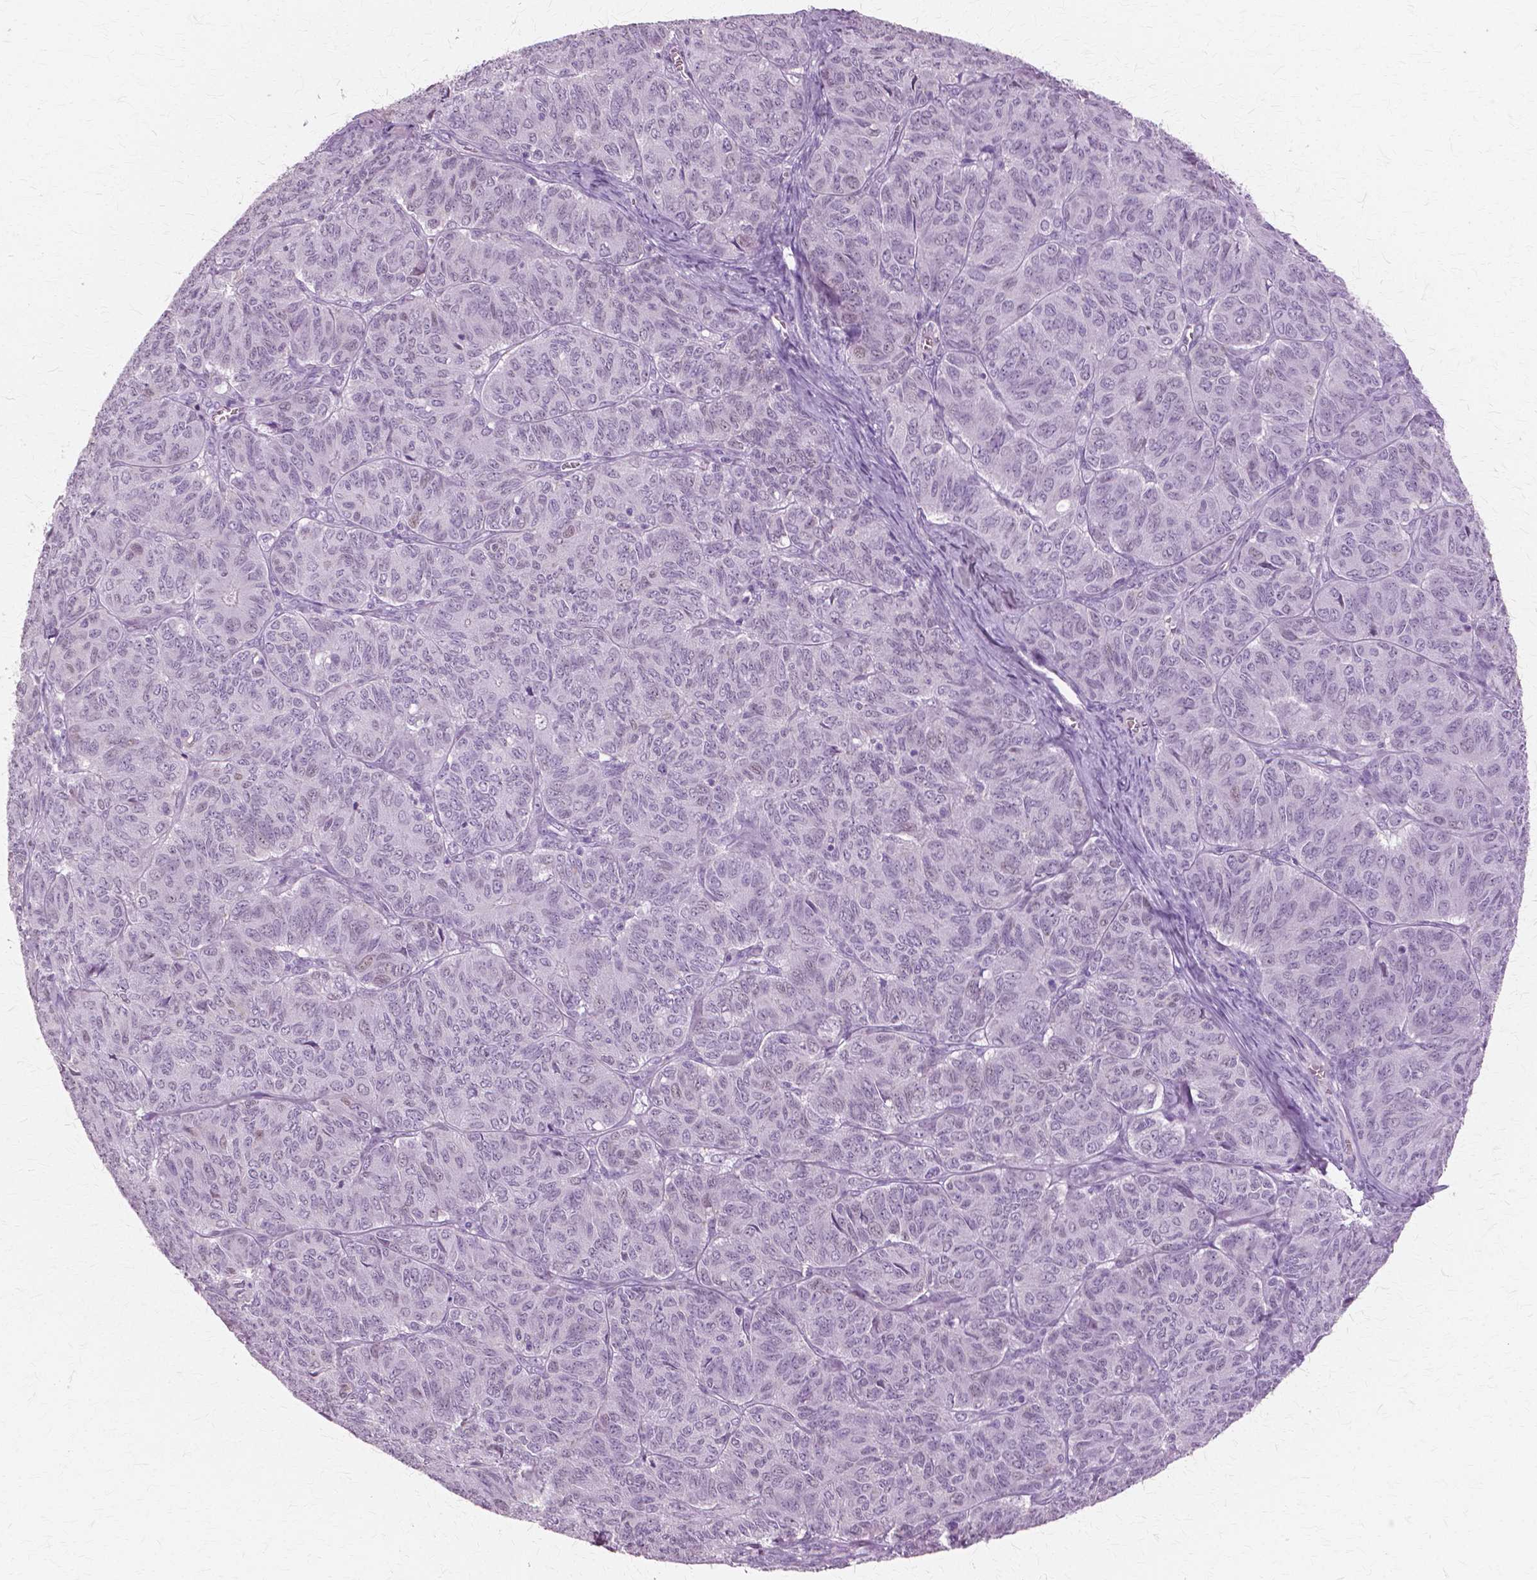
{"staining": {"intensity": "negative", "quantity": "none", "location": "none"}, "tissue": "ovarian cancer", "cell_type": "Tumor cells", "image_type": "cancer", "snomed": [{"axis": "morphology", "description": "Carcinoma, endometroid"}, {"axis": "topography", "description": "Ovary"}], "caption": "An immunohistochemistry (IHC) photomicrograph of ovarian cancer (endometroid carcinoma) is shown. There is no staining in tumor cells of ovarian cancer (endometroid carcinoma). (Stains: DAB (3,3'-diaminobenzidine) immunohistochemistry (IHC) with hematoxylin counter stain, Microscopy: brightfield microscopy at high magnification).", "gene": "SFTPD", "patient": {"sex": "female", "age": 80}}